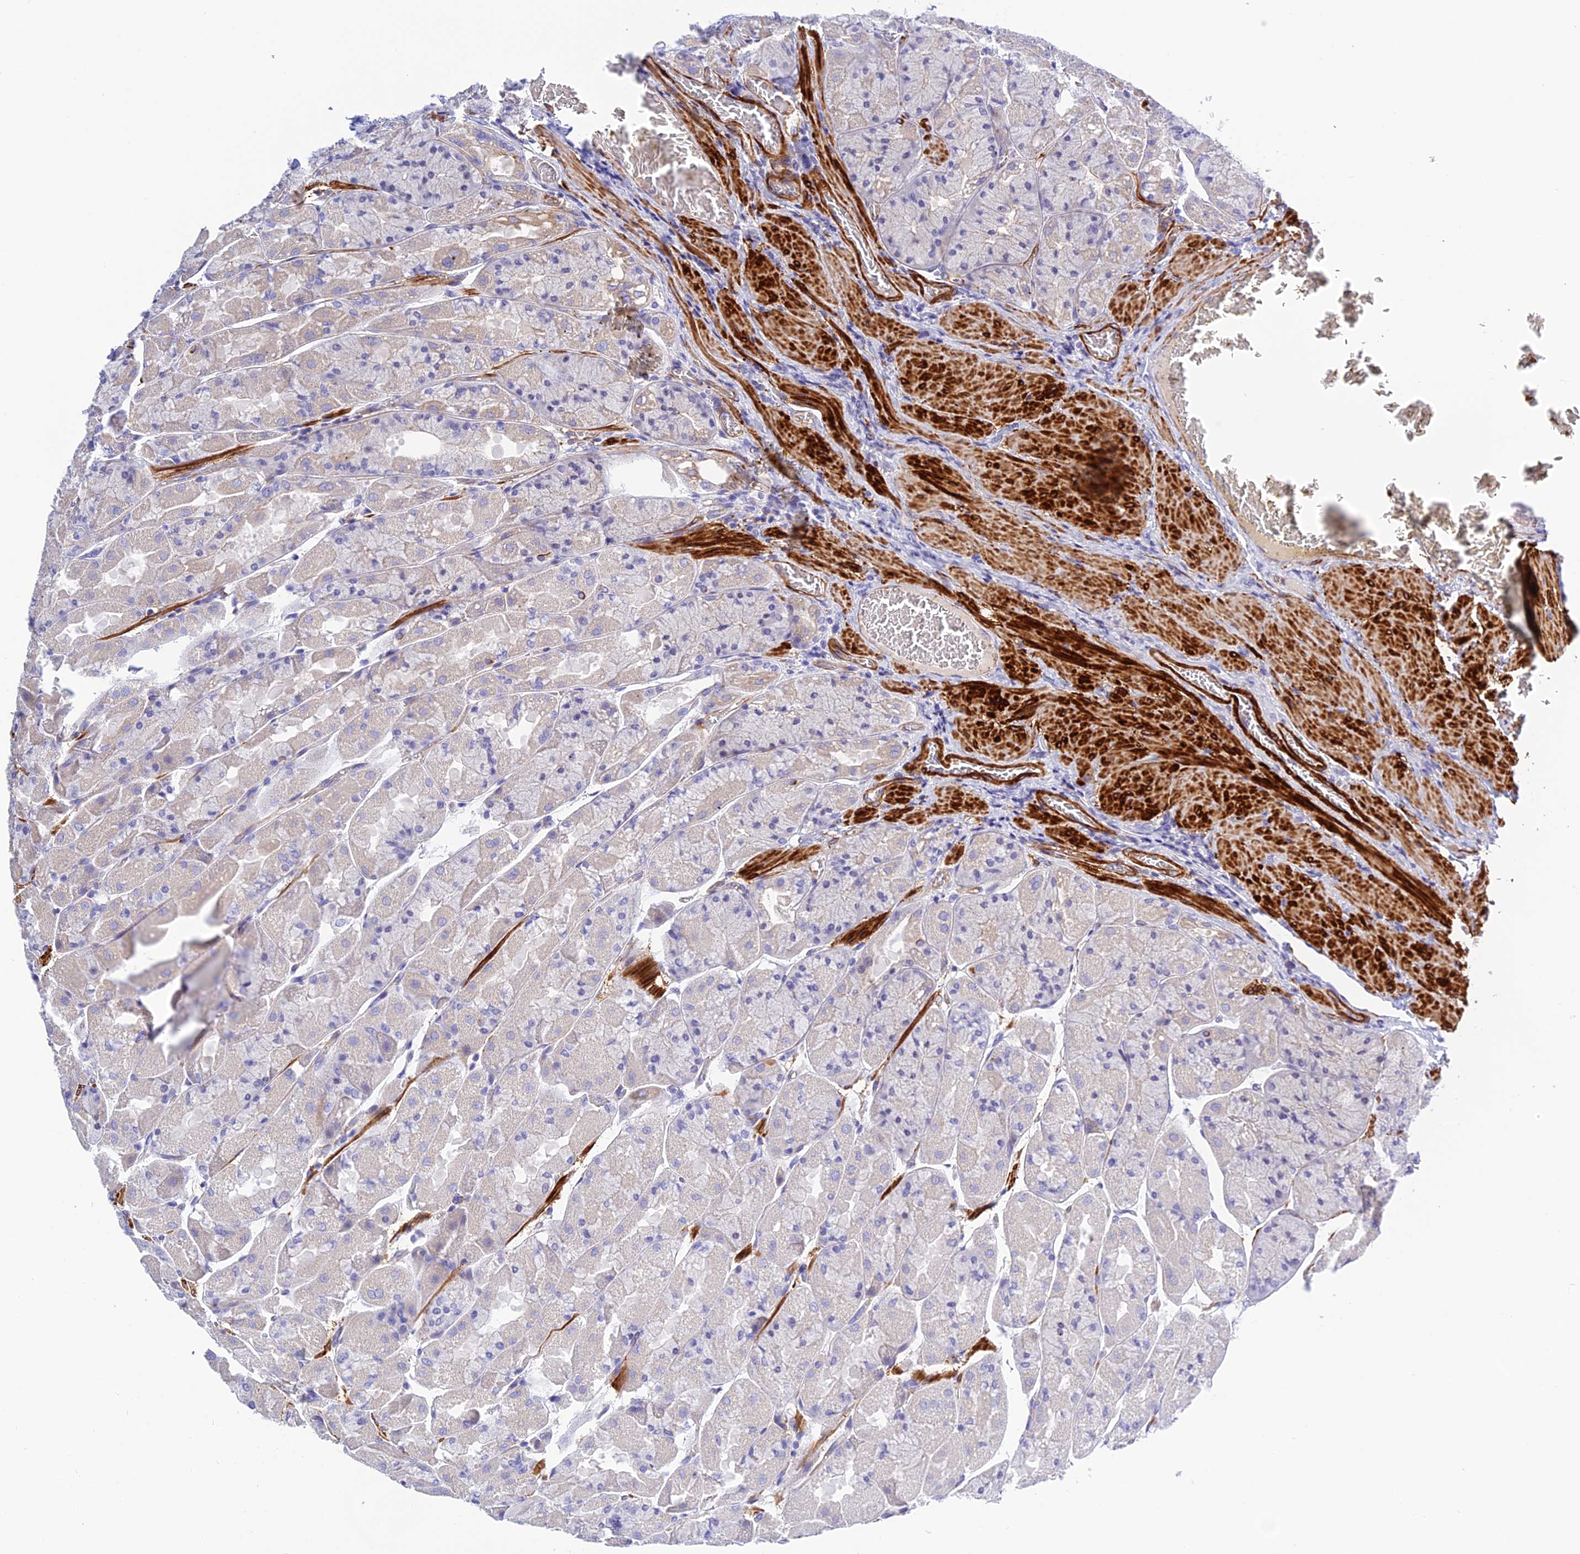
{"staining": {"intensity": "negative", "quantity": "none", "location": "none"}, "tissue": "stomach", "cell_type": "Glandular cells", "image_type": "normal", "snomed": [{"axis": "morphology", "description": "Normal tissue, NOS"}, {"axis": "topography", "description": "Stomach"}], "caption": "The photomicrograph reveals no staining of glandular cells in unremarkable stomach.", "gene": "ZDHHC16", "patient": {"sex": "female", "age": 61}}